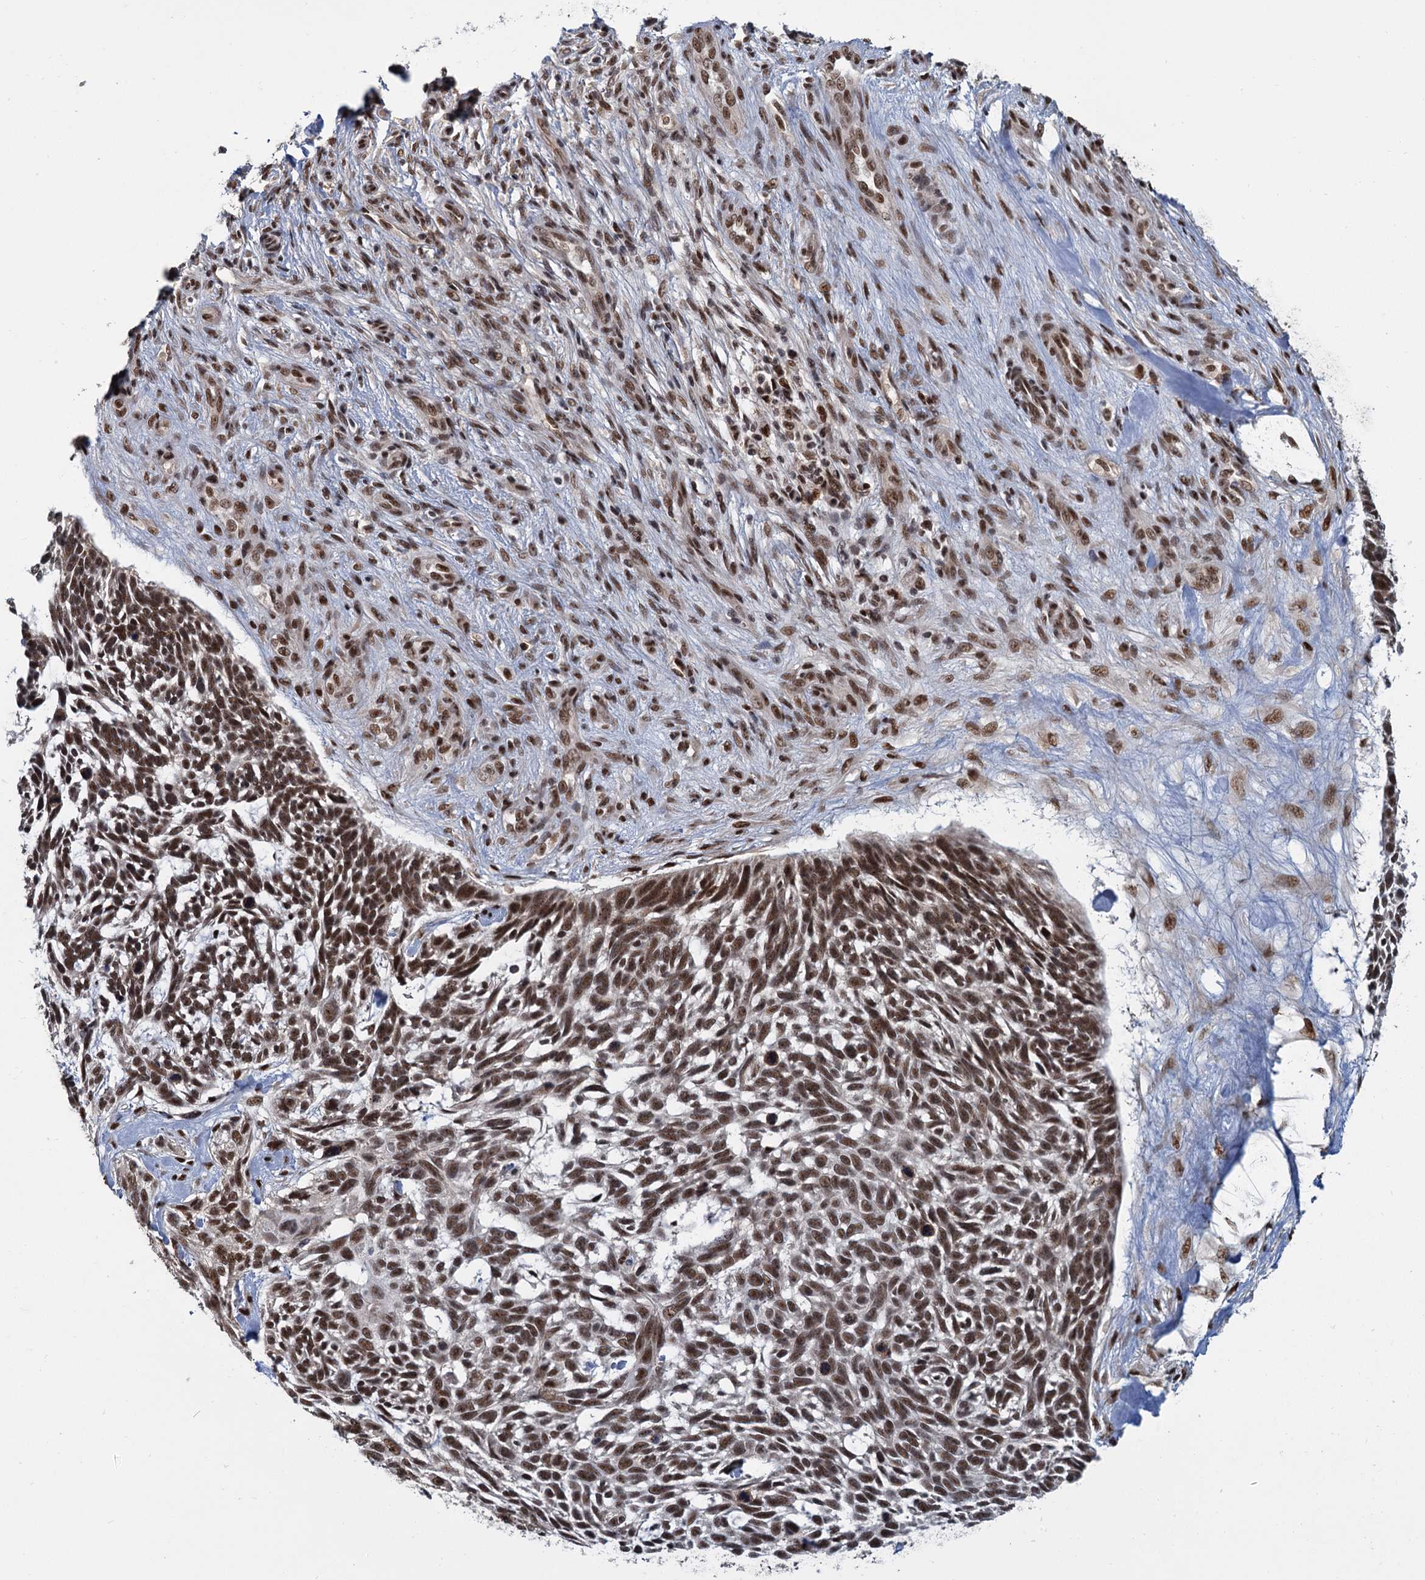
{"staining": {"intensity": "moderate", "quantity": ">75%", "location": "nuclear"}, "tissue": "skin cancer", "cell_type": "Tumor cells", "image_type": "cancer", "snomed": [{"axis": "morphology", "description": "Basal cell carcinoma"}, {"axis": "topography", "description": "Skin"}], "caption": "Moderate nuclear protein staining is appreciated in approximately >75% of tumor cells in basal cell carcinoma (skin).", "gene": "WBP4", "patient": {"sex": "male", "age": 88}}